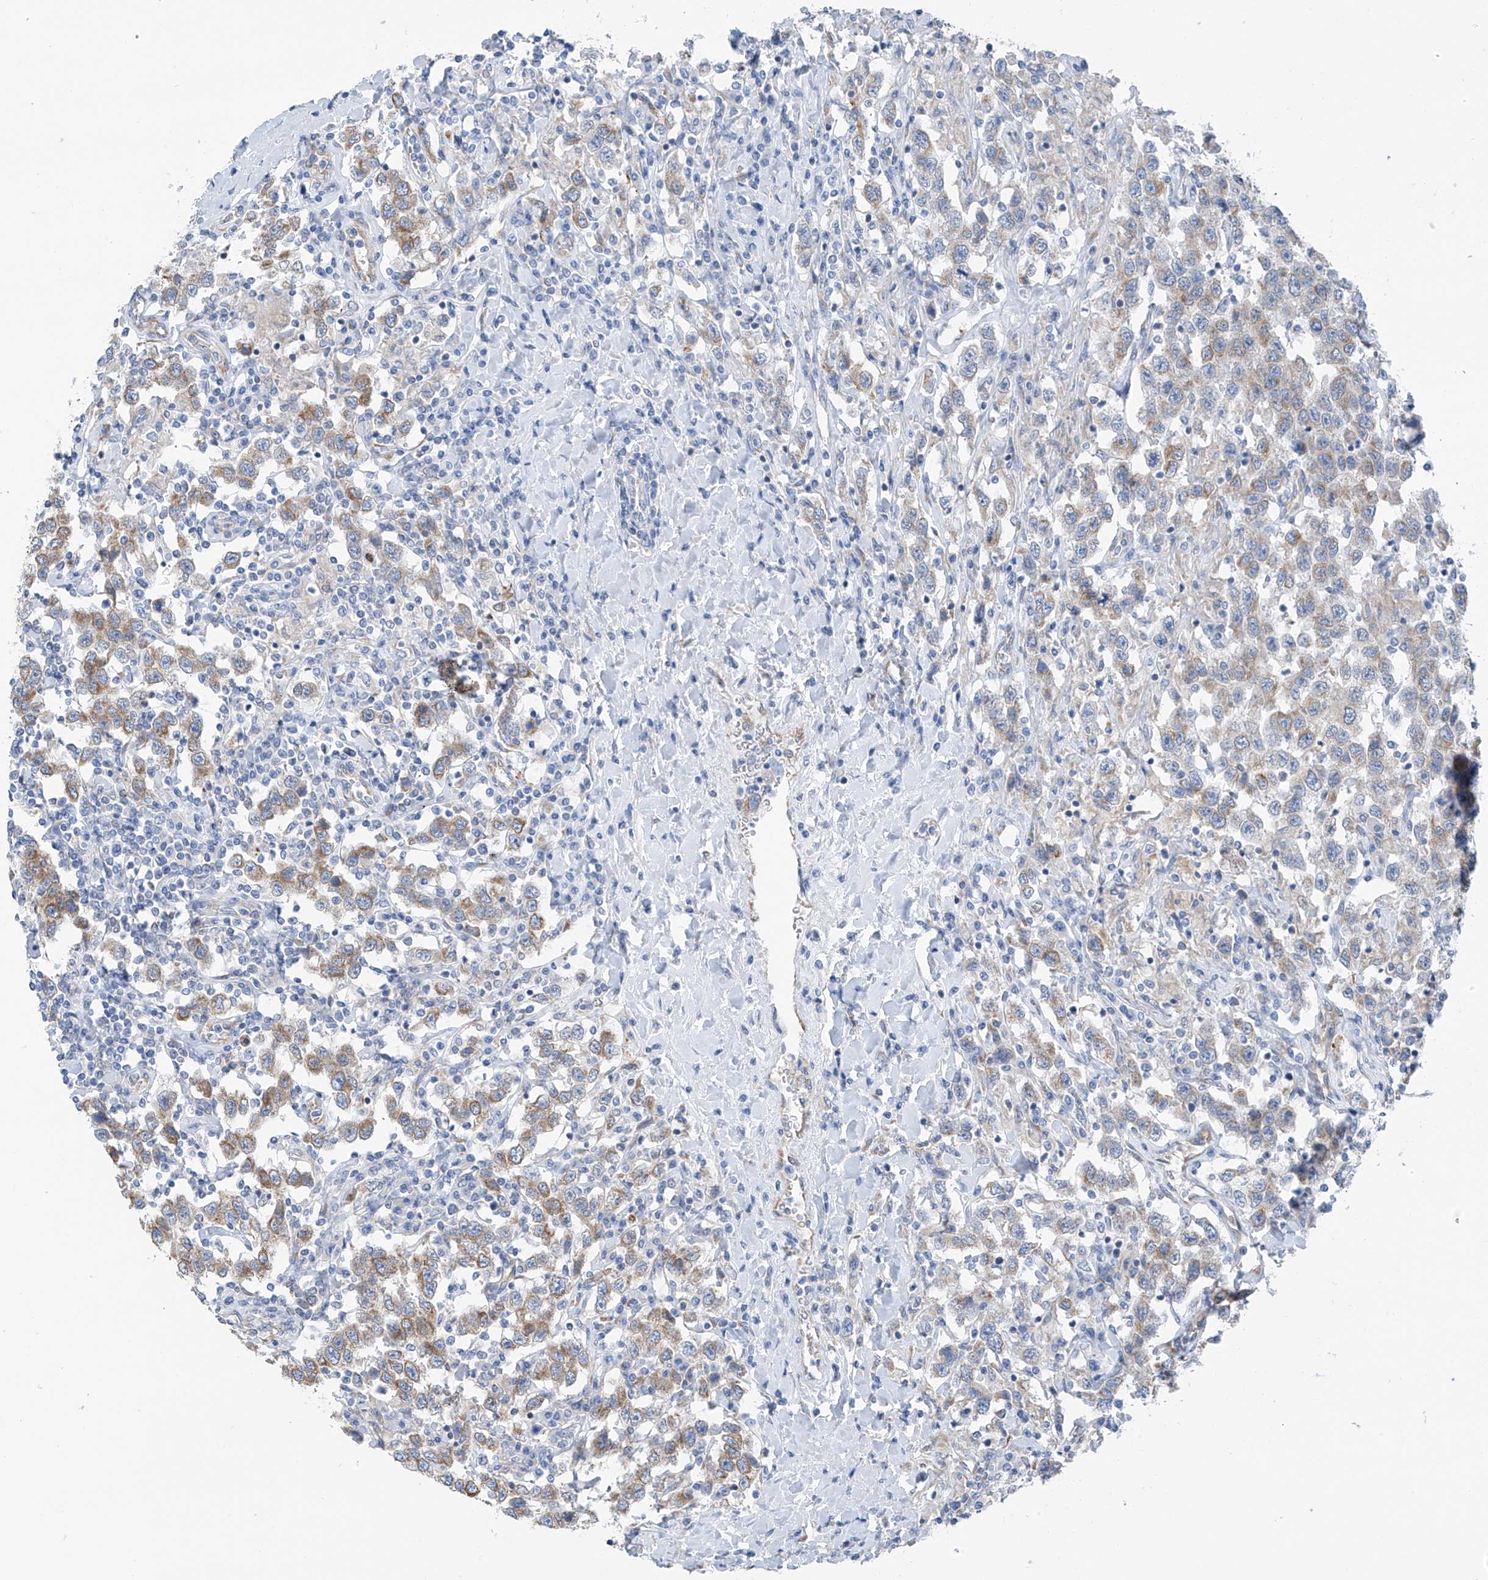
{"staining": {"intensity": "weak", "quantity": ">75%", "location": "cytoplasmic/membranous"}, "tissue": "testis cancer", "cell_type": "Tumor cells", "image_type": "cancer", "snomed": [{"axis": "morphology", "description": "Seminoma, NOS"}, {"axis": "topography", "description": "Testis"}], "caption": "Protein staining displays weak cytoplasmic/membranous staining in approximately >75% of tumor cells in testis cancer (seminoma). (DAB (3,3'-diaminobenzidine) = brown stain, brightfield microscopy at high magnification).", "gene": "RCN2", "patient": {"sex": "male", "age": 41}}